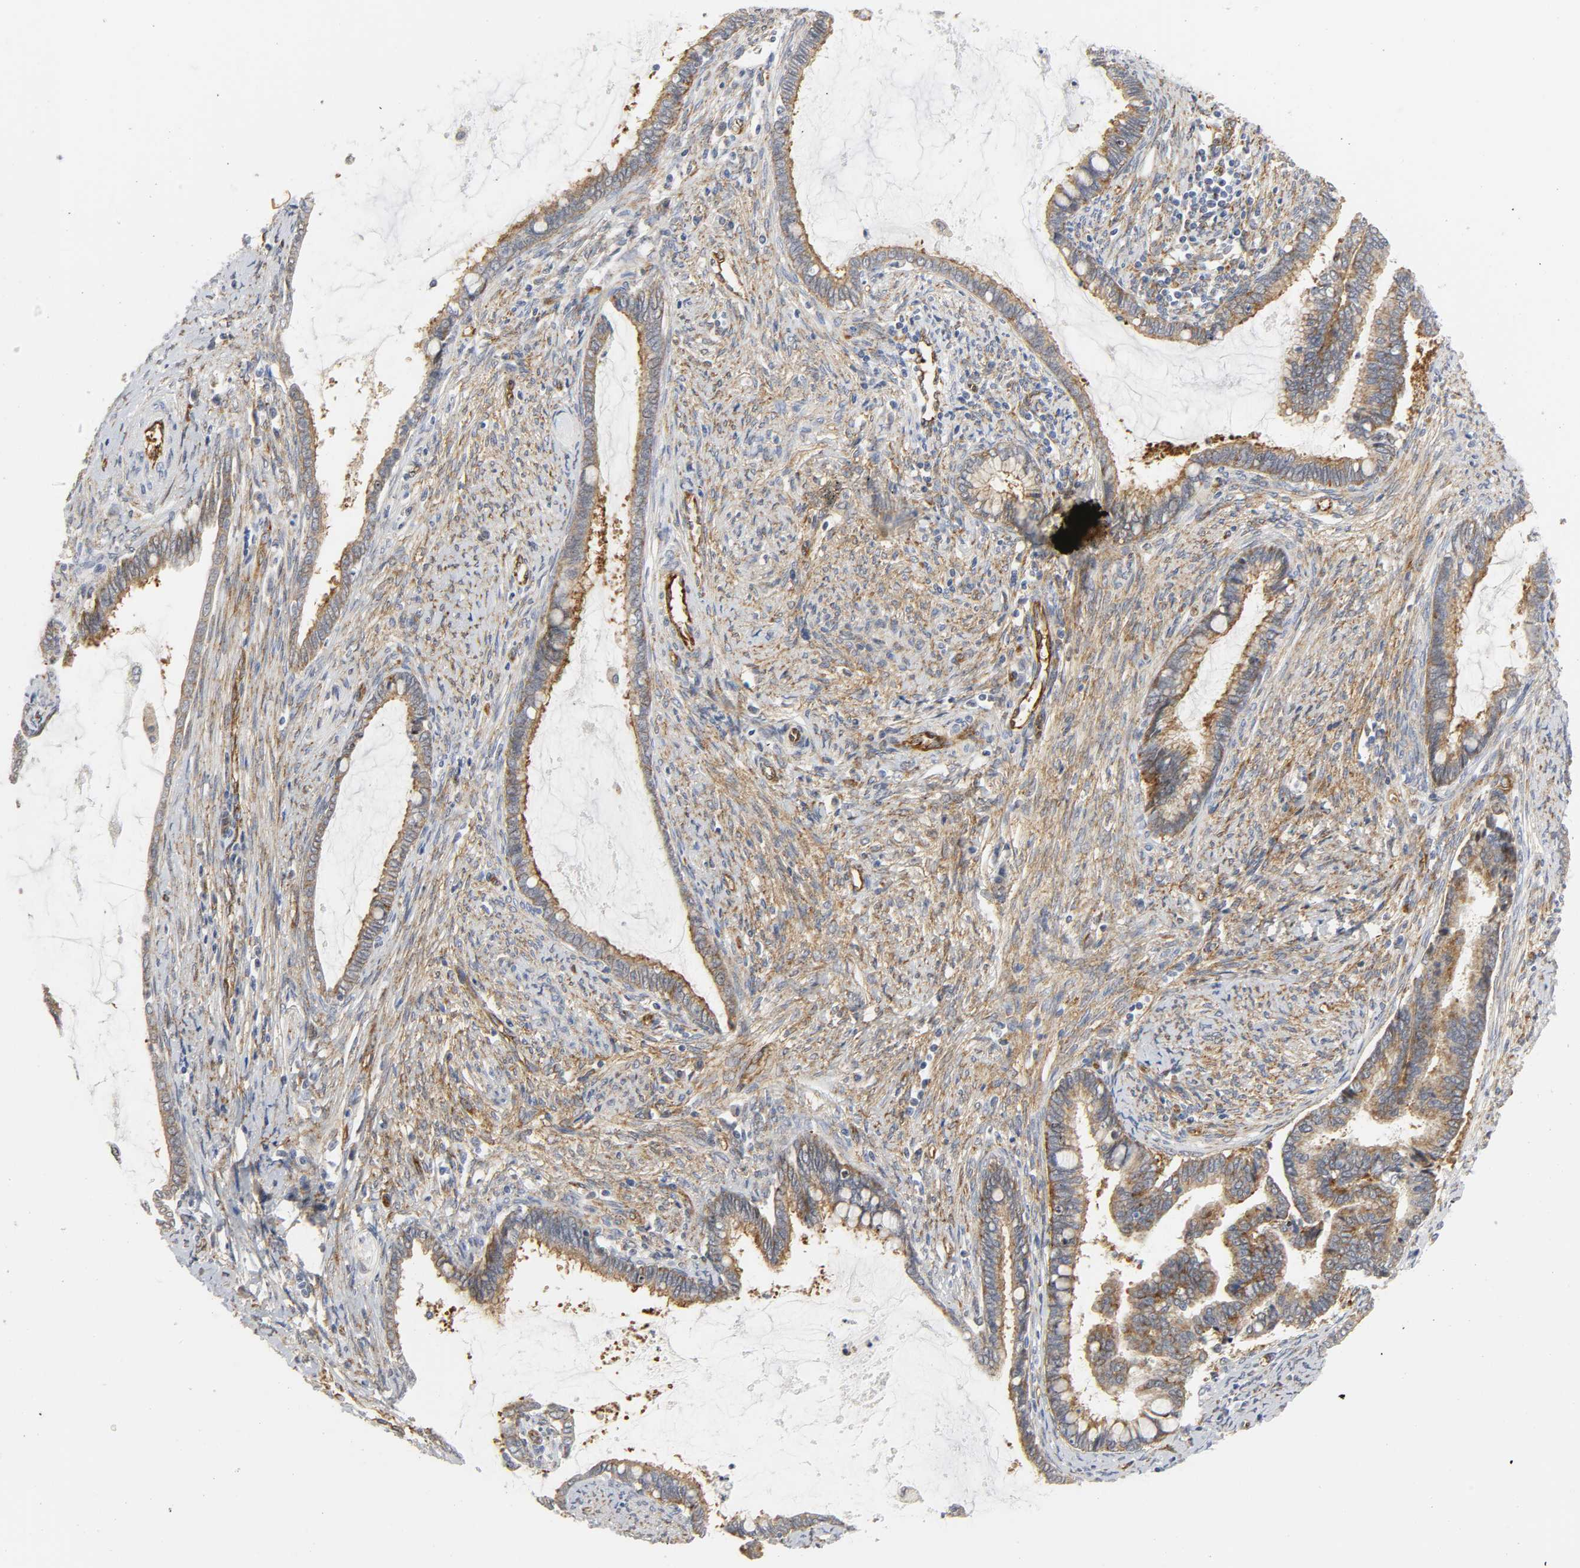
{"staining": {"intensity": "moderate", "quantity": ">75%", "location": "cytoplasmic/membranous"}, "tissue": "cervical cancer", "cell_type": "Tumor cells", "image_type": "cancer", "snomed": [{"axis": "morphology", "description": "Adenocarcinoma, NOS"}, {"axis": "topography", "description": "Cervix"}], "caption": "Immunohistochemistry (IHC) staining of cervical cancer, which exhibits medium levels of moderate cytoplasmic/membranous expression in approximately >75% of tumor cells indicating moderate cytoplasmic/membranous protein expression. The staining was performed using DAB (brown) for protein detection and nuclei were counterstained in hematoxylin (blue).", "gene": "DOCK1", "patient": {"sex": "female", "age": 44}}